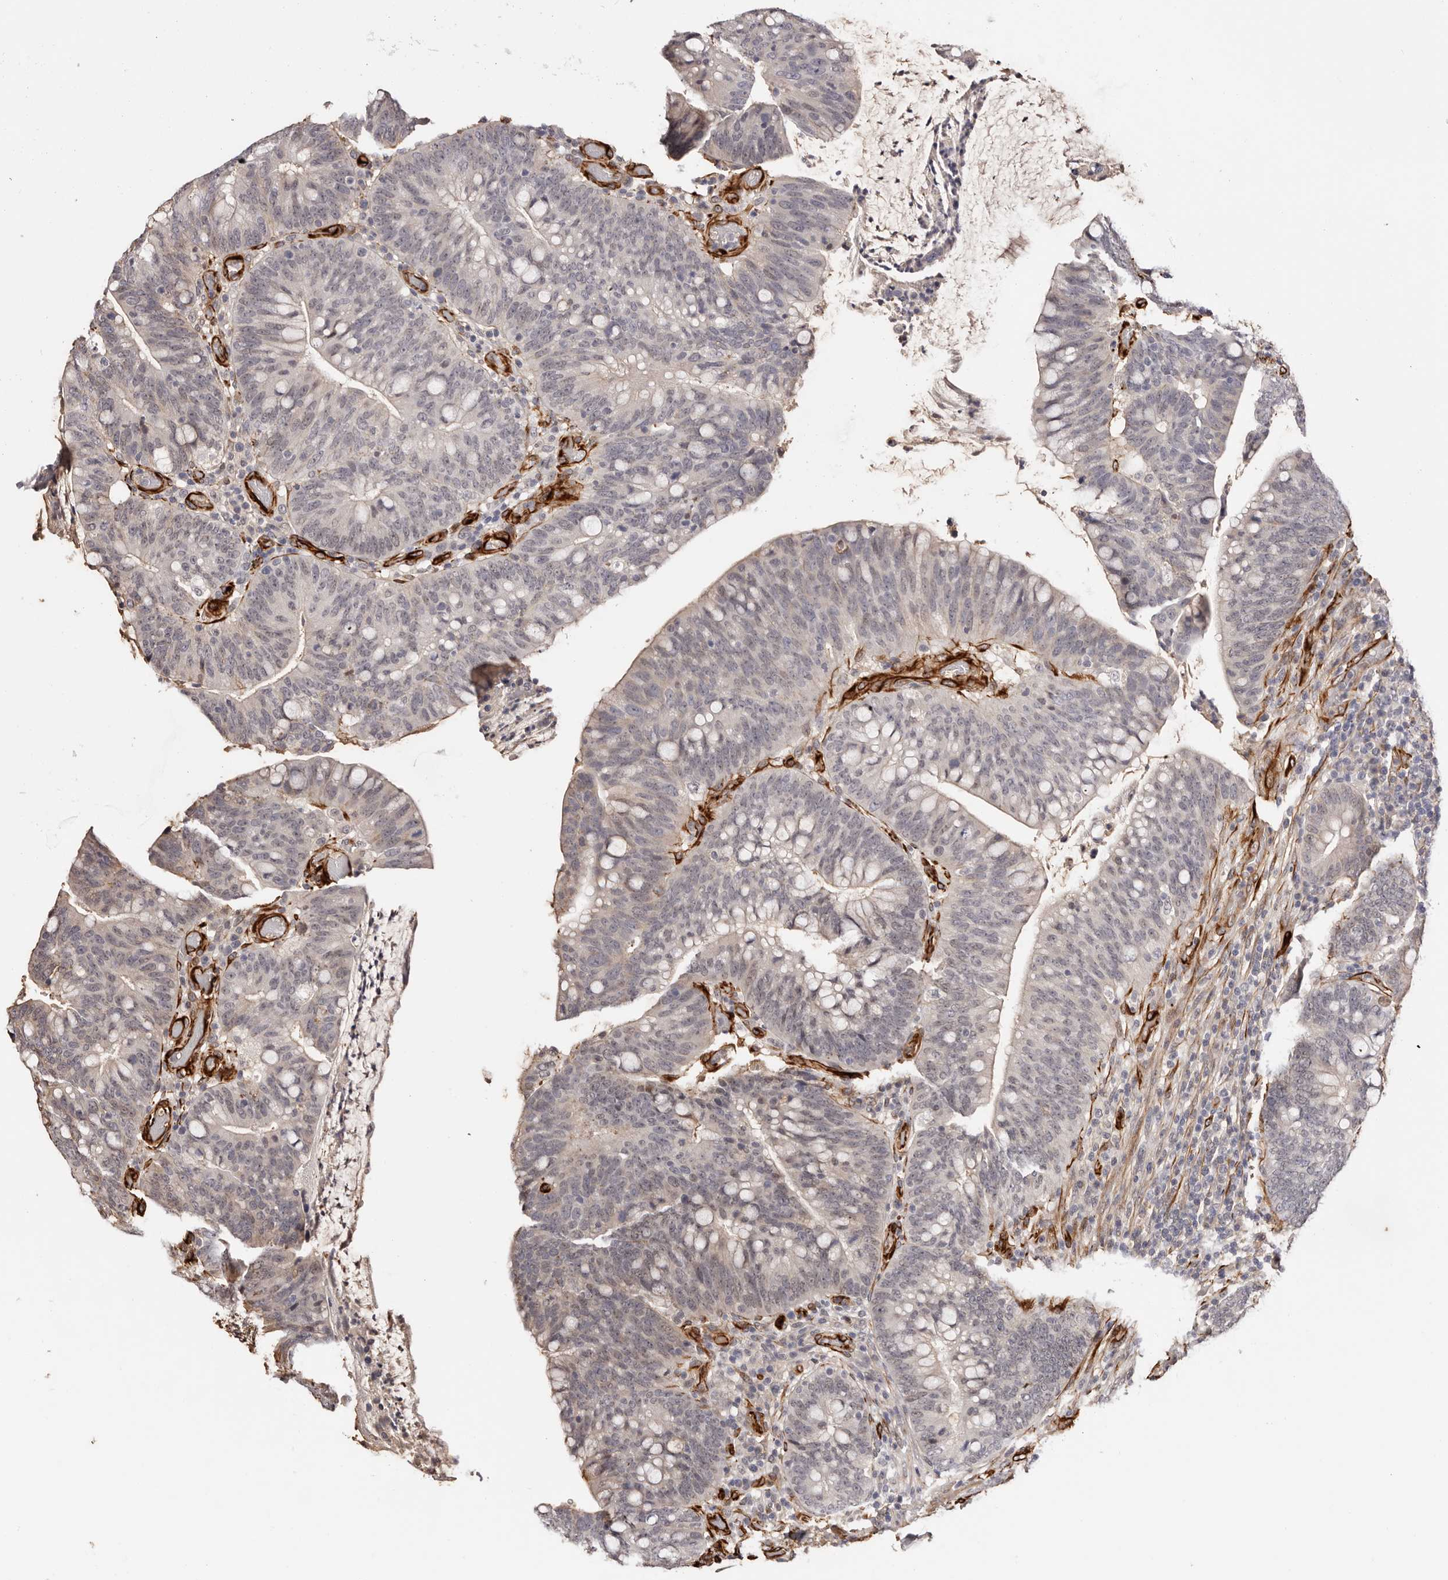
{"staining": {"intensity": "negative", "quantity": "none", "location": "none"}, "tissue": "colorectal cancer", "cell_type": "Tumor cells", "image_type": "cancer", "snomed": [{"axis": "morphology", "description": "Adenocarcinoma, NOS"}, {"axis": "topography", "description": "Colon"}], "caption": "Human colorectal cancer (adenocarcinoma) stained for a protein using immunohistochemistry (IHC) shows no staining in tumor cells.", "gene": "ZNF557", "patient": {"sex": "female", "age": 66}}